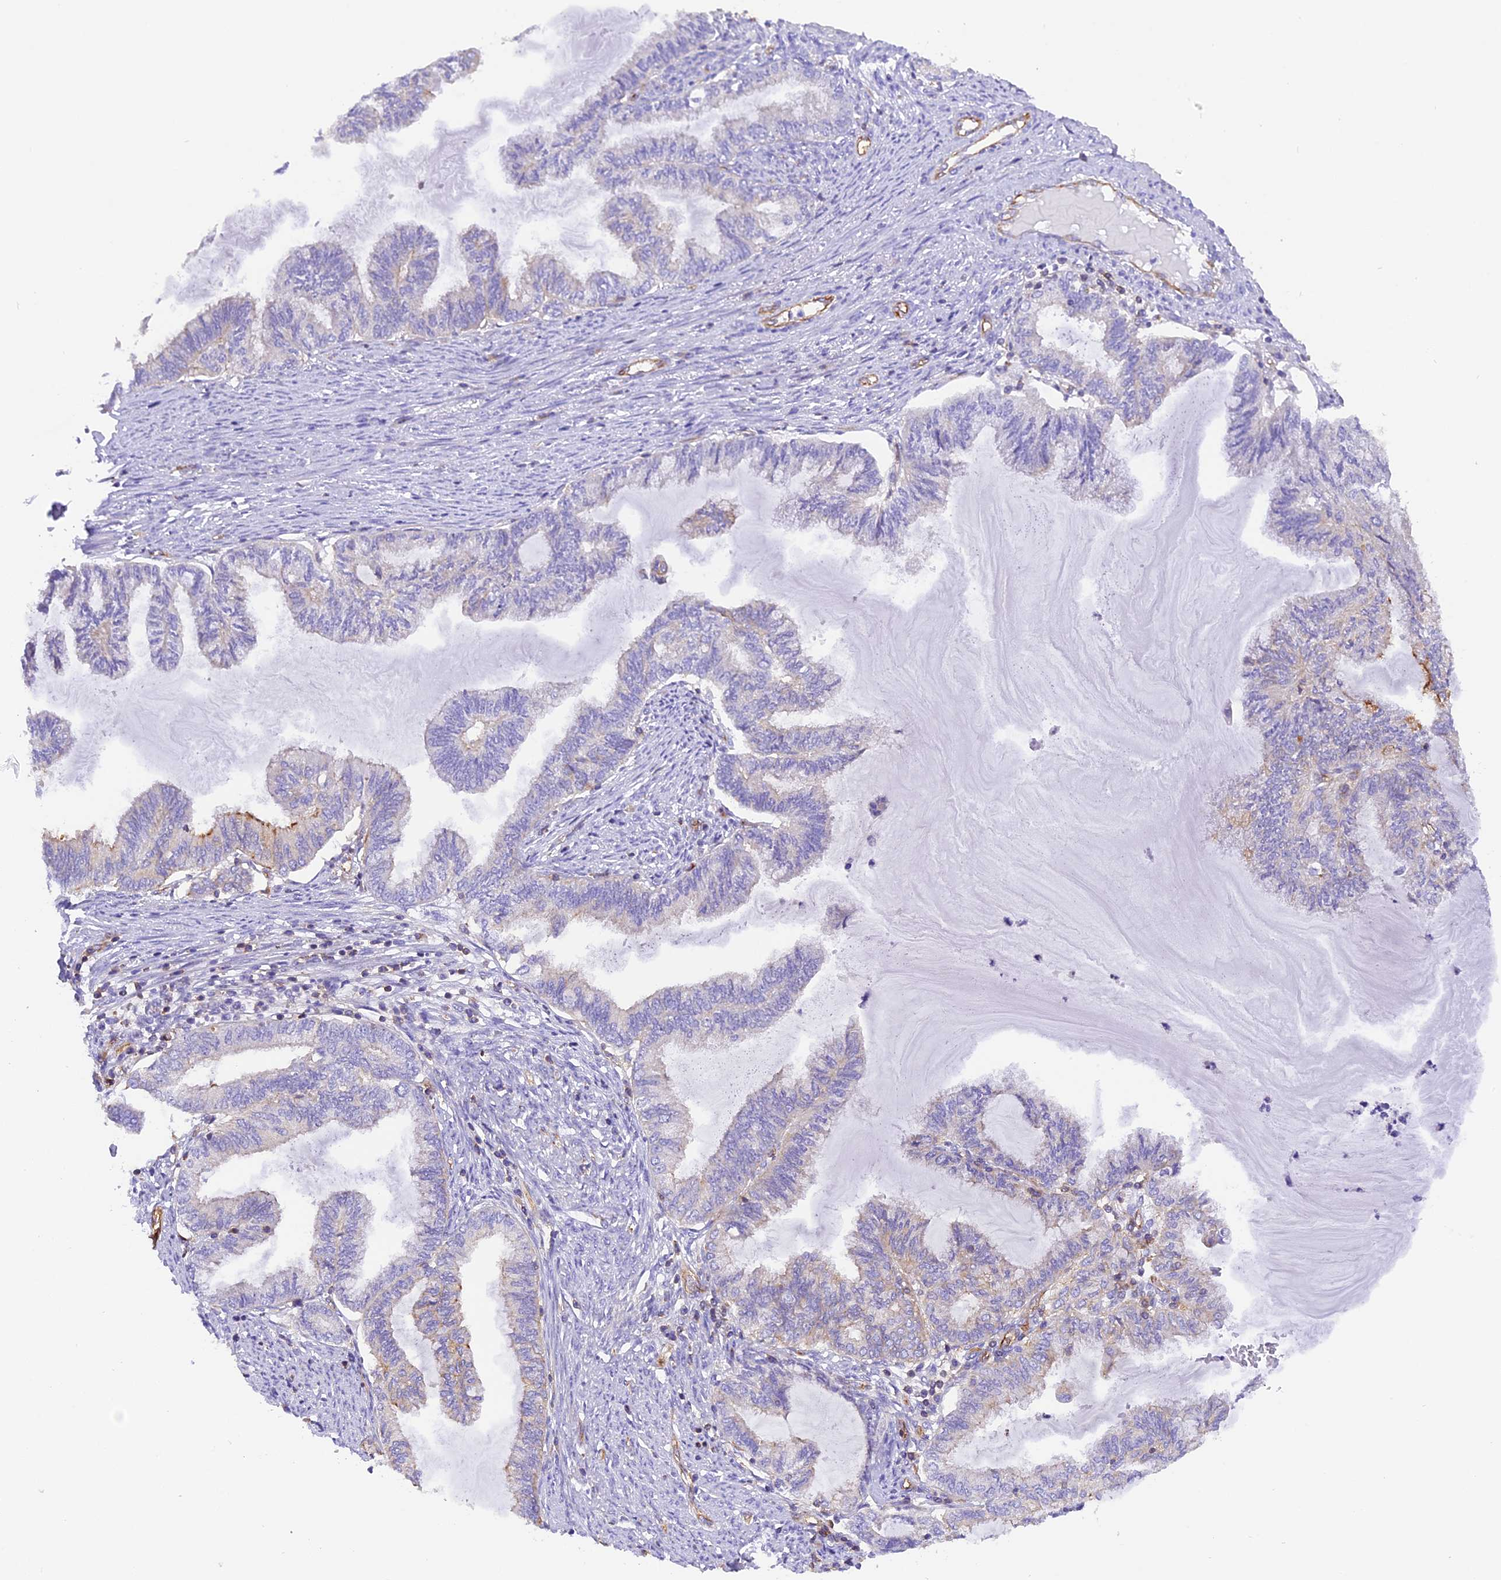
{"staining": {"intensity": "moderate", "quantity": "<25%", "location": "cytoplasmic/membranous"}, "tissue": "endometrial cancer", "cell_type": "Tumor cells", "image_type": "cancer", "snomed": [{"axis": "morphology", "description": "Adenocarcinoma, NOS"}, {"axis": "topography", "description": "Endometrium"}], "caption": "Endometrial cancer stained with a brown dye displays moderate cytoplasmic/membranous positive expression in approximately <25% of tumor cells.", "gene": "FAM193A", "patient": {"sex": "female", "age": 86}}